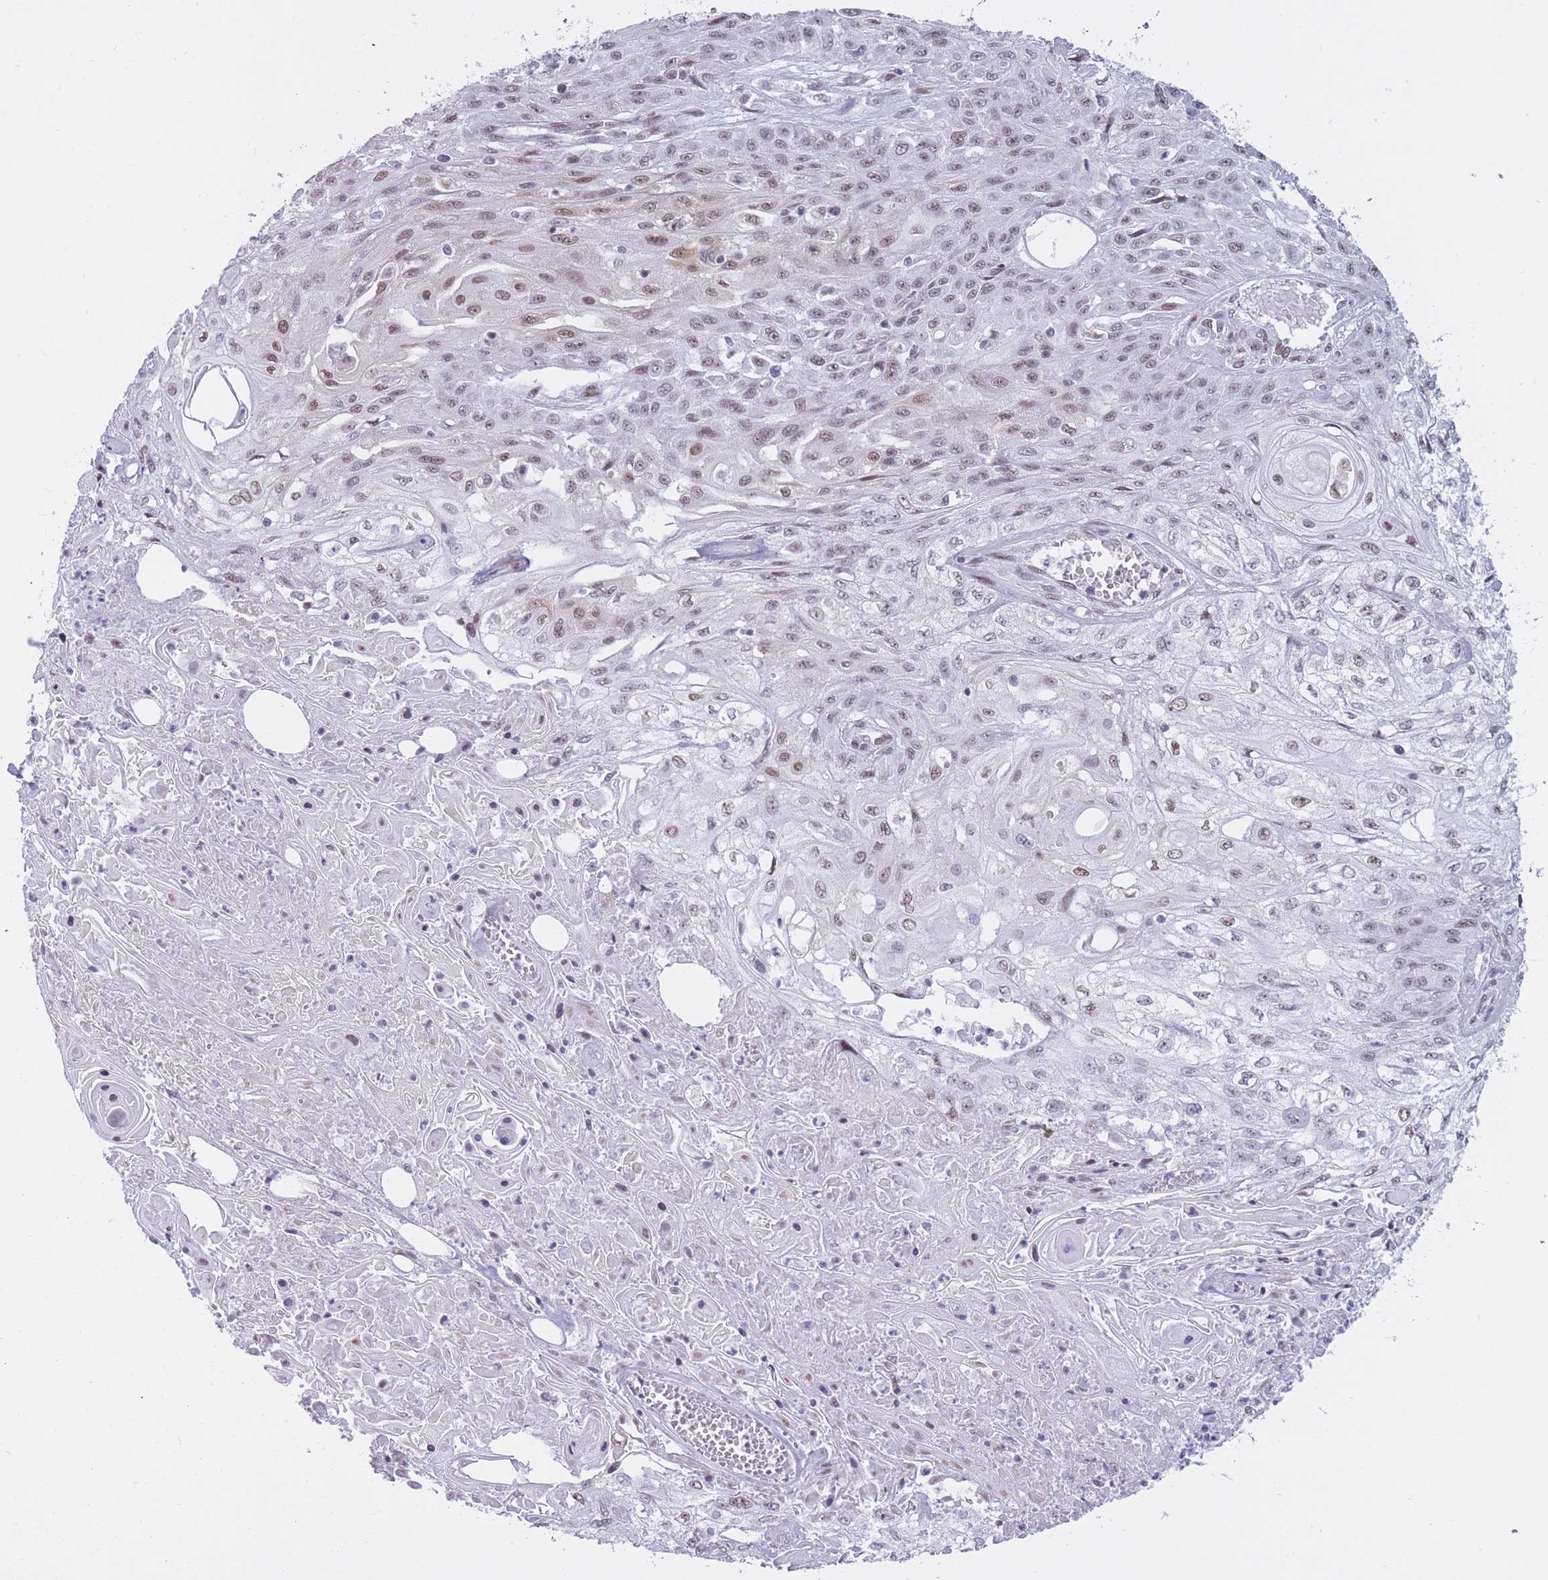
{"staining": {"intensity": "weak", "quantity": "25%-75%", "location": "nuclear"}, "tissue": "skin cancer", "cell_type": "Tumor cells", "image_type": "cancer", "snomed": [{"axis": "morphology", "description": "Squamous cell carcinoma, NOS"}, {"axis": "morphology", "description": "Squamous cell carcinoma, metastatic, NOS"}, {"axis": "topography", "description": "Skin"}, {"axis": "topography", "description": "Lymph node"}], "caption": "A brown stain shows weak nuclear expression of a protein in skin cancer tumor cells. The protein is shown in brown color, while the nuclei are stained blue.", "gene": "HNRNPUL1", "patient": {"sex": "male", "age": 75}}